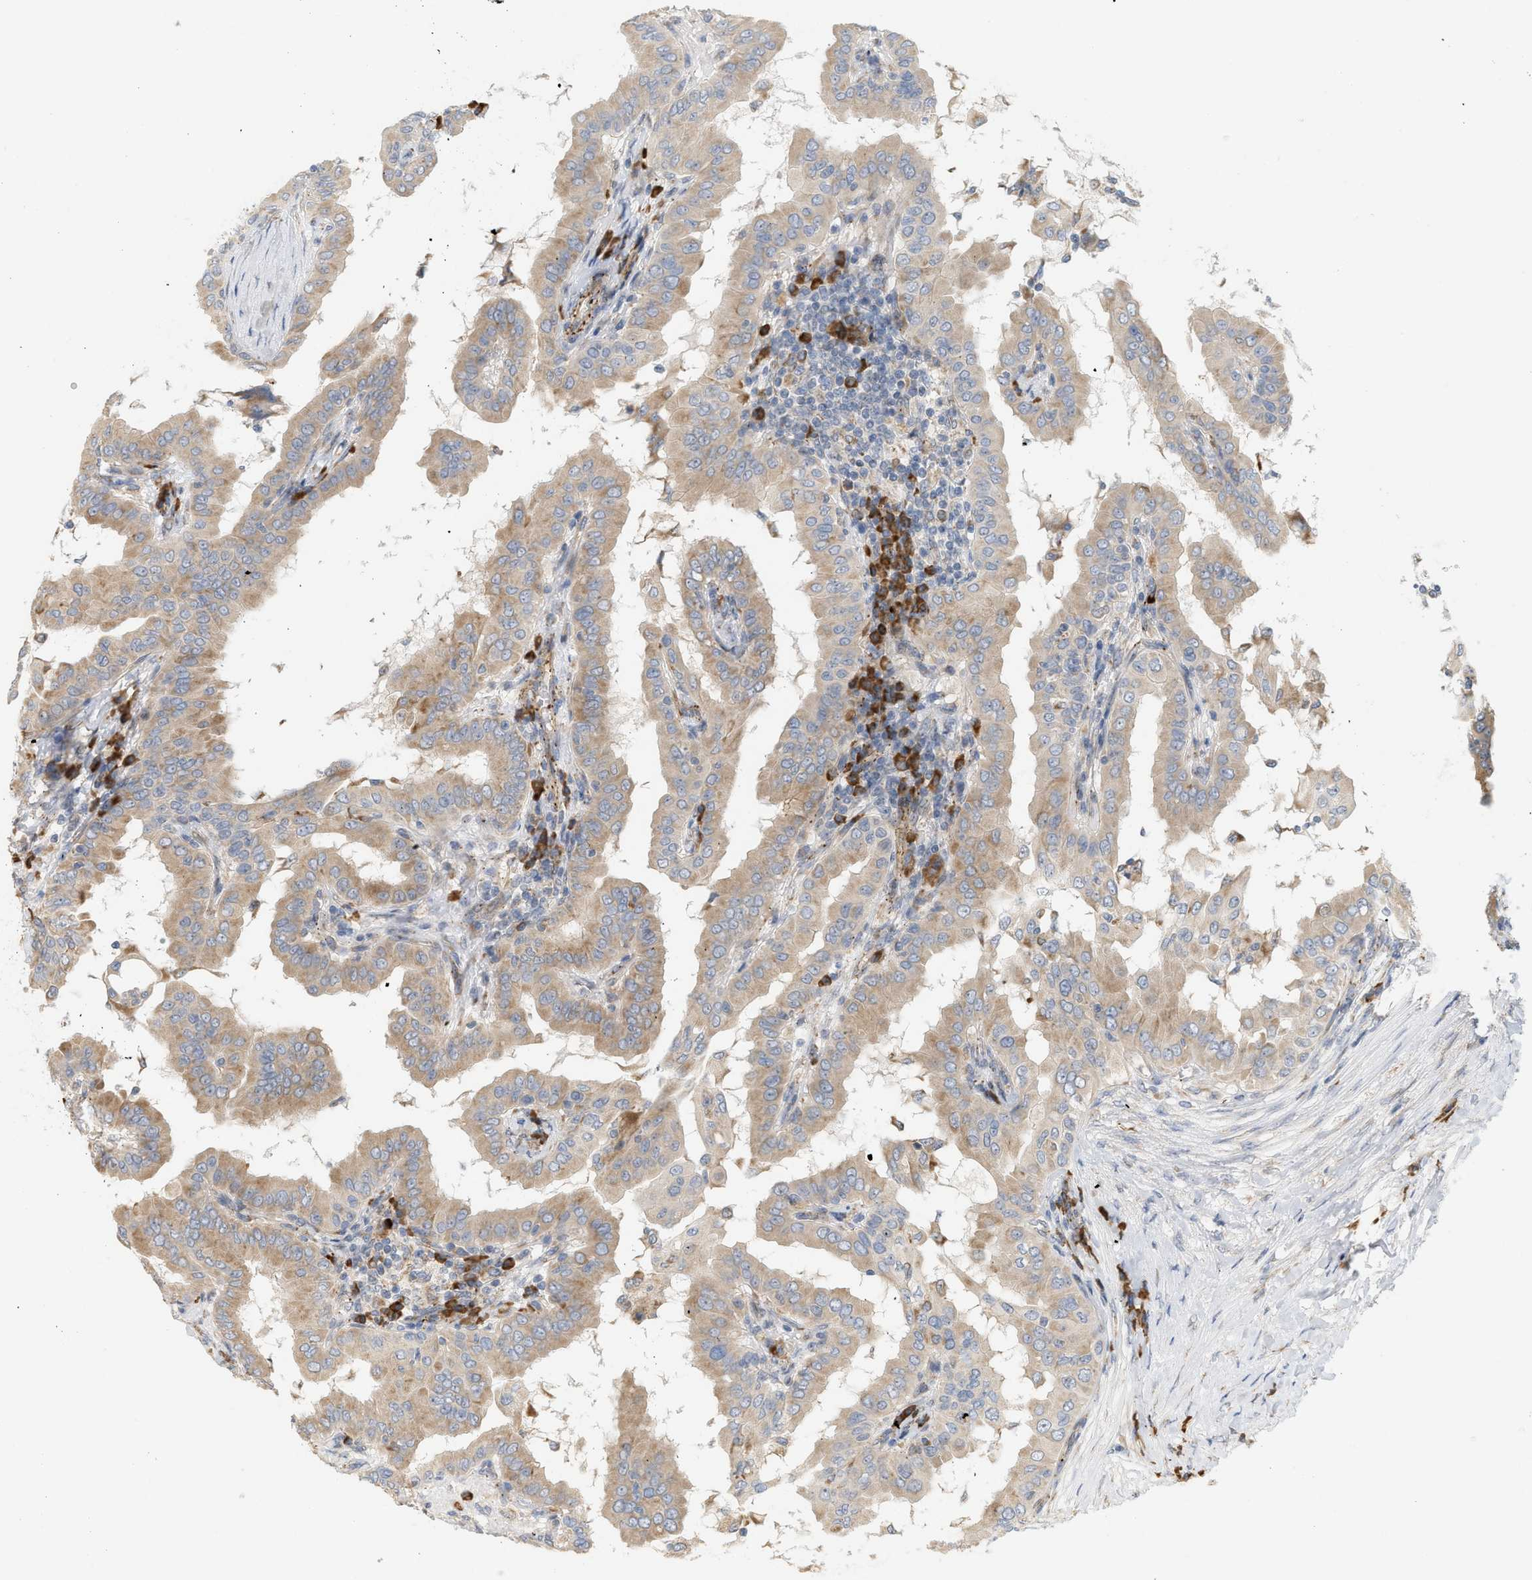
{"staining": {"intensity": "moderate", "quantity": ">75%", "location": "cytoplasmic/membranous"}, "tissue": "thyroid cancer", "cell_type": "Tumor cells", "image_type": "cancer", "snomed": [{"axis": "morphology", "description": "Papillary adenocarcinoma, NOS"}, {"axis": "topography", "description": "Thyroid gland"}], "caption": "Approximately >75% of tumor cells in human thyroid cancer (papillary adenocarcinoma) display moderate cytoplasmic/membranous protein staining as visualized by brown immunohistochemical staining.", "gene": "SVOP", "patient": {"sex": "male", "age": 33}}